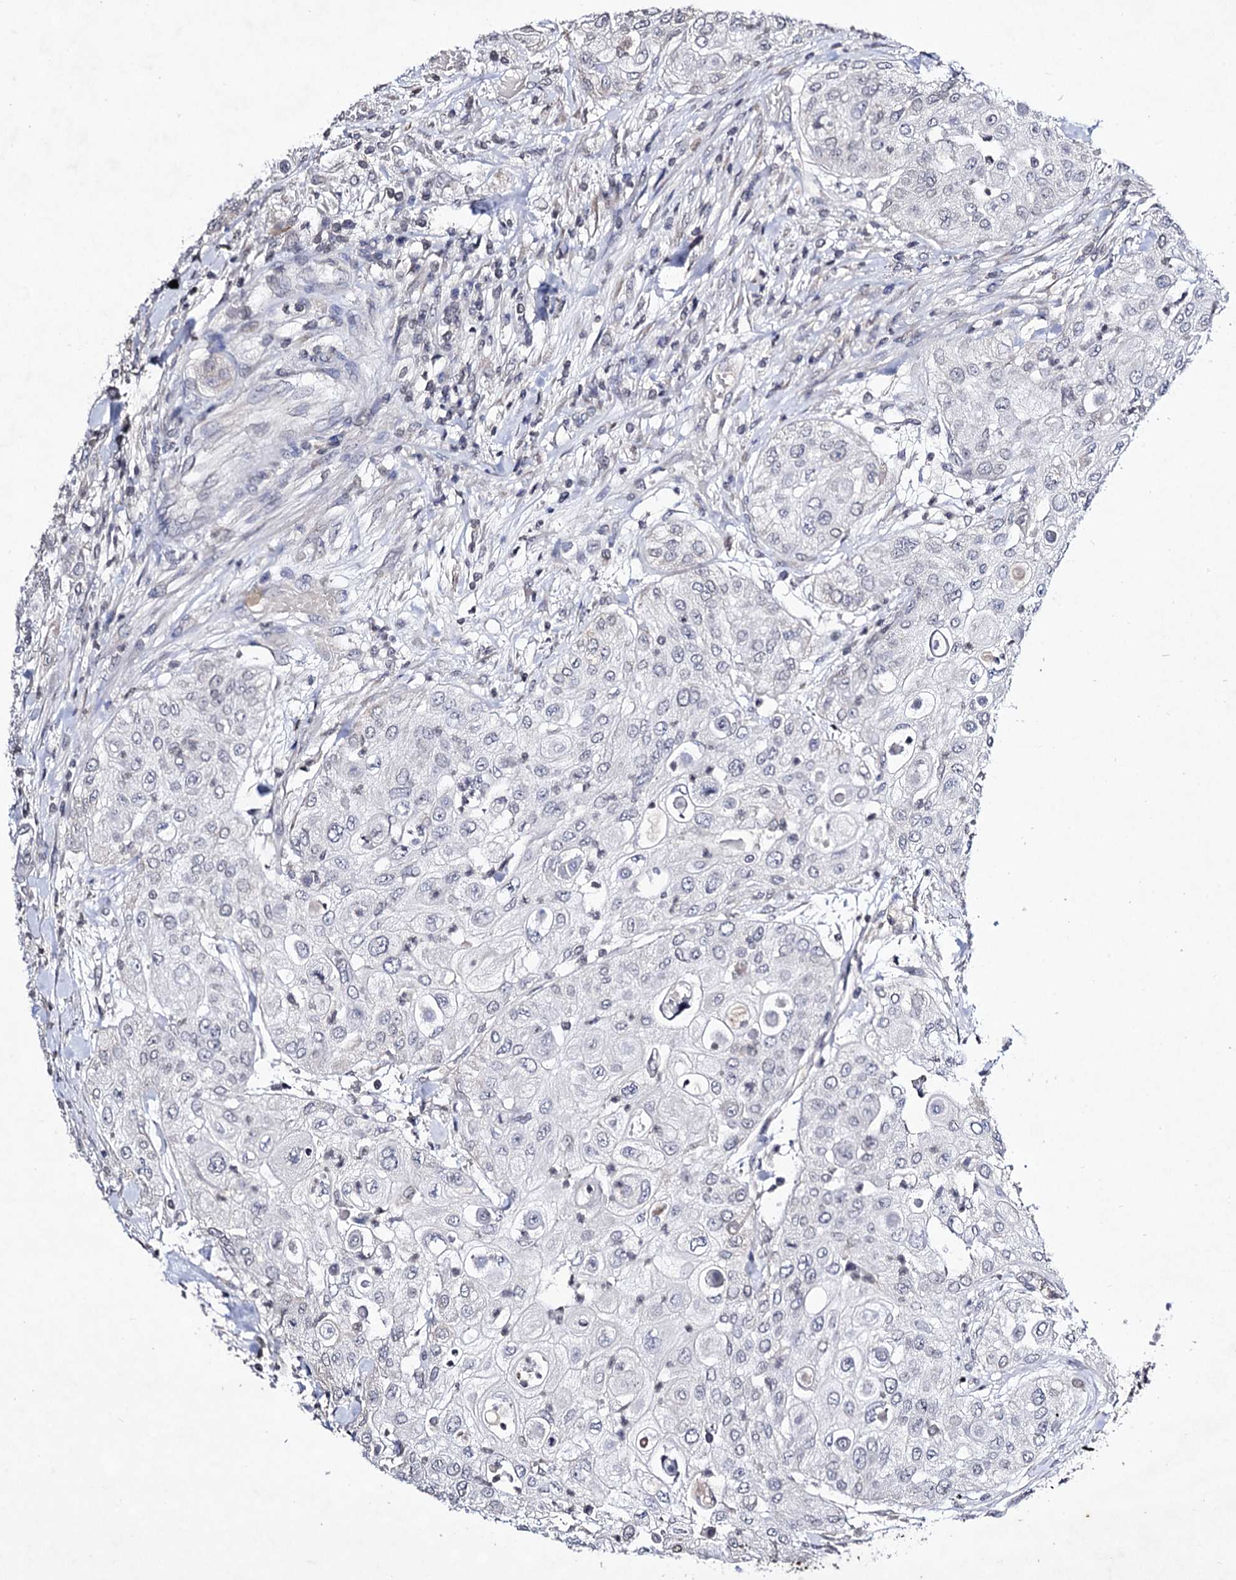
{"staining": {"intensity": "negative", "quantity": "none", "location": "none"}, "tissue": "urothelial cancer", "cell_type": "Tumor cells", "image_type": "cancer", "snomed": [{"axis": "morphology", "description": "Urothelial carcinoma, High grade"}, {"axis": "topography", "description": "Urinary bladder"}], "caption": "The IHC histopathology image has no significant staining in tumor cells of urothelial cancer tissue.", "gene": "PLIN1", "patient": {"sex": "female", "age": 79}}